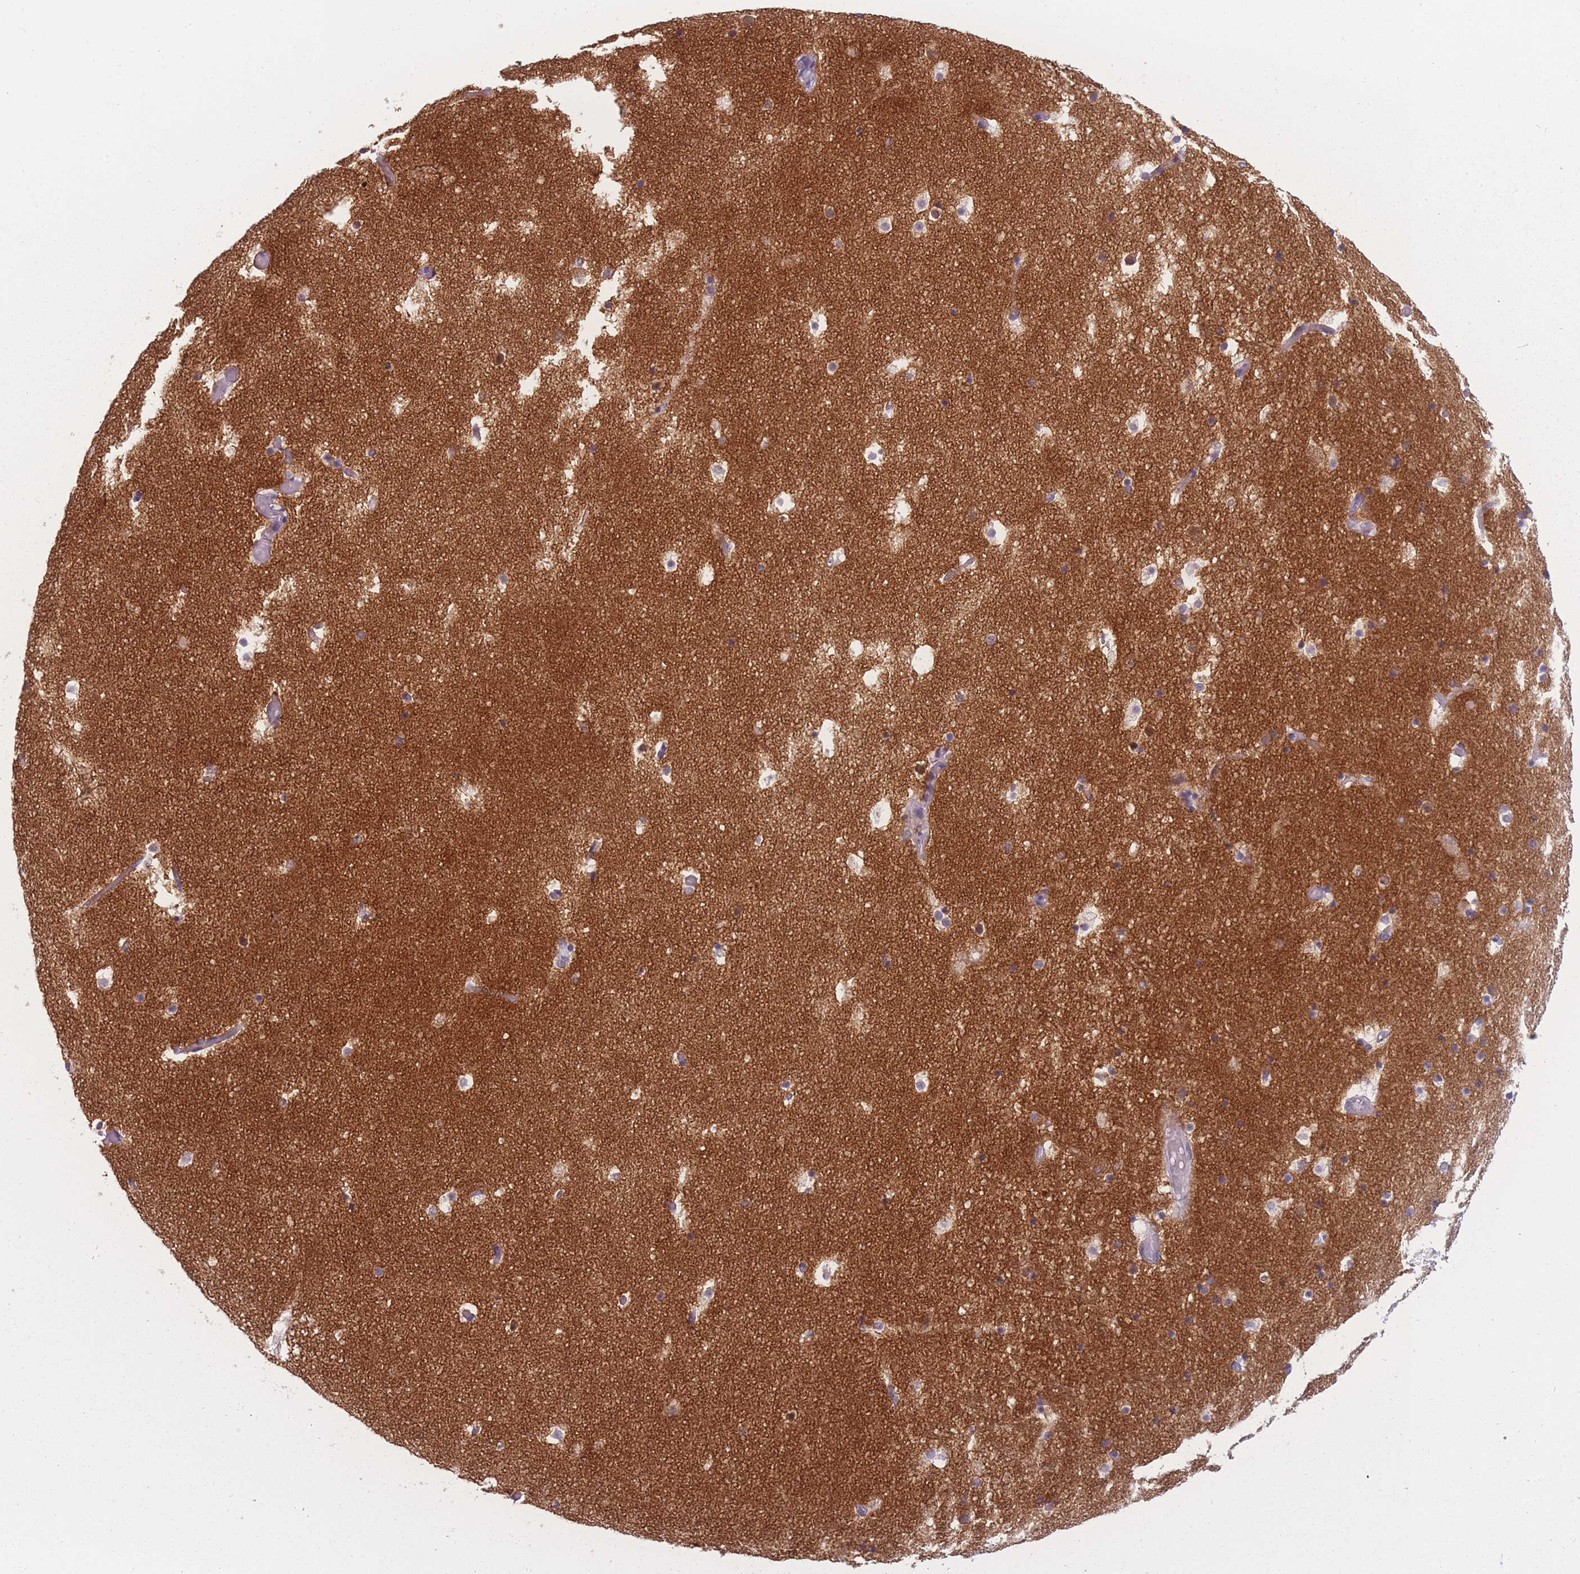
{"staining": {"intensity": "negative", "quantity": "none", "location": "none"}, "tissue": "hippocampus", "cell_type": "Glial cells", "image_type": "normal", "snomed": [{"axis": "morphology", "description": "Normal tissue, NOS"}, {"axis": "topography", "description": "Hippocampus"}], "caption": "Protein analysis of unremarkable hippocampus reveals no significant positivity in glial cells. (DAB (3,3'-diaminobenzidine) immunohistochemistry (IHC), high magnification).", "gene": "PPFIA3", "patient": {"sex": "female", "age": 52}}